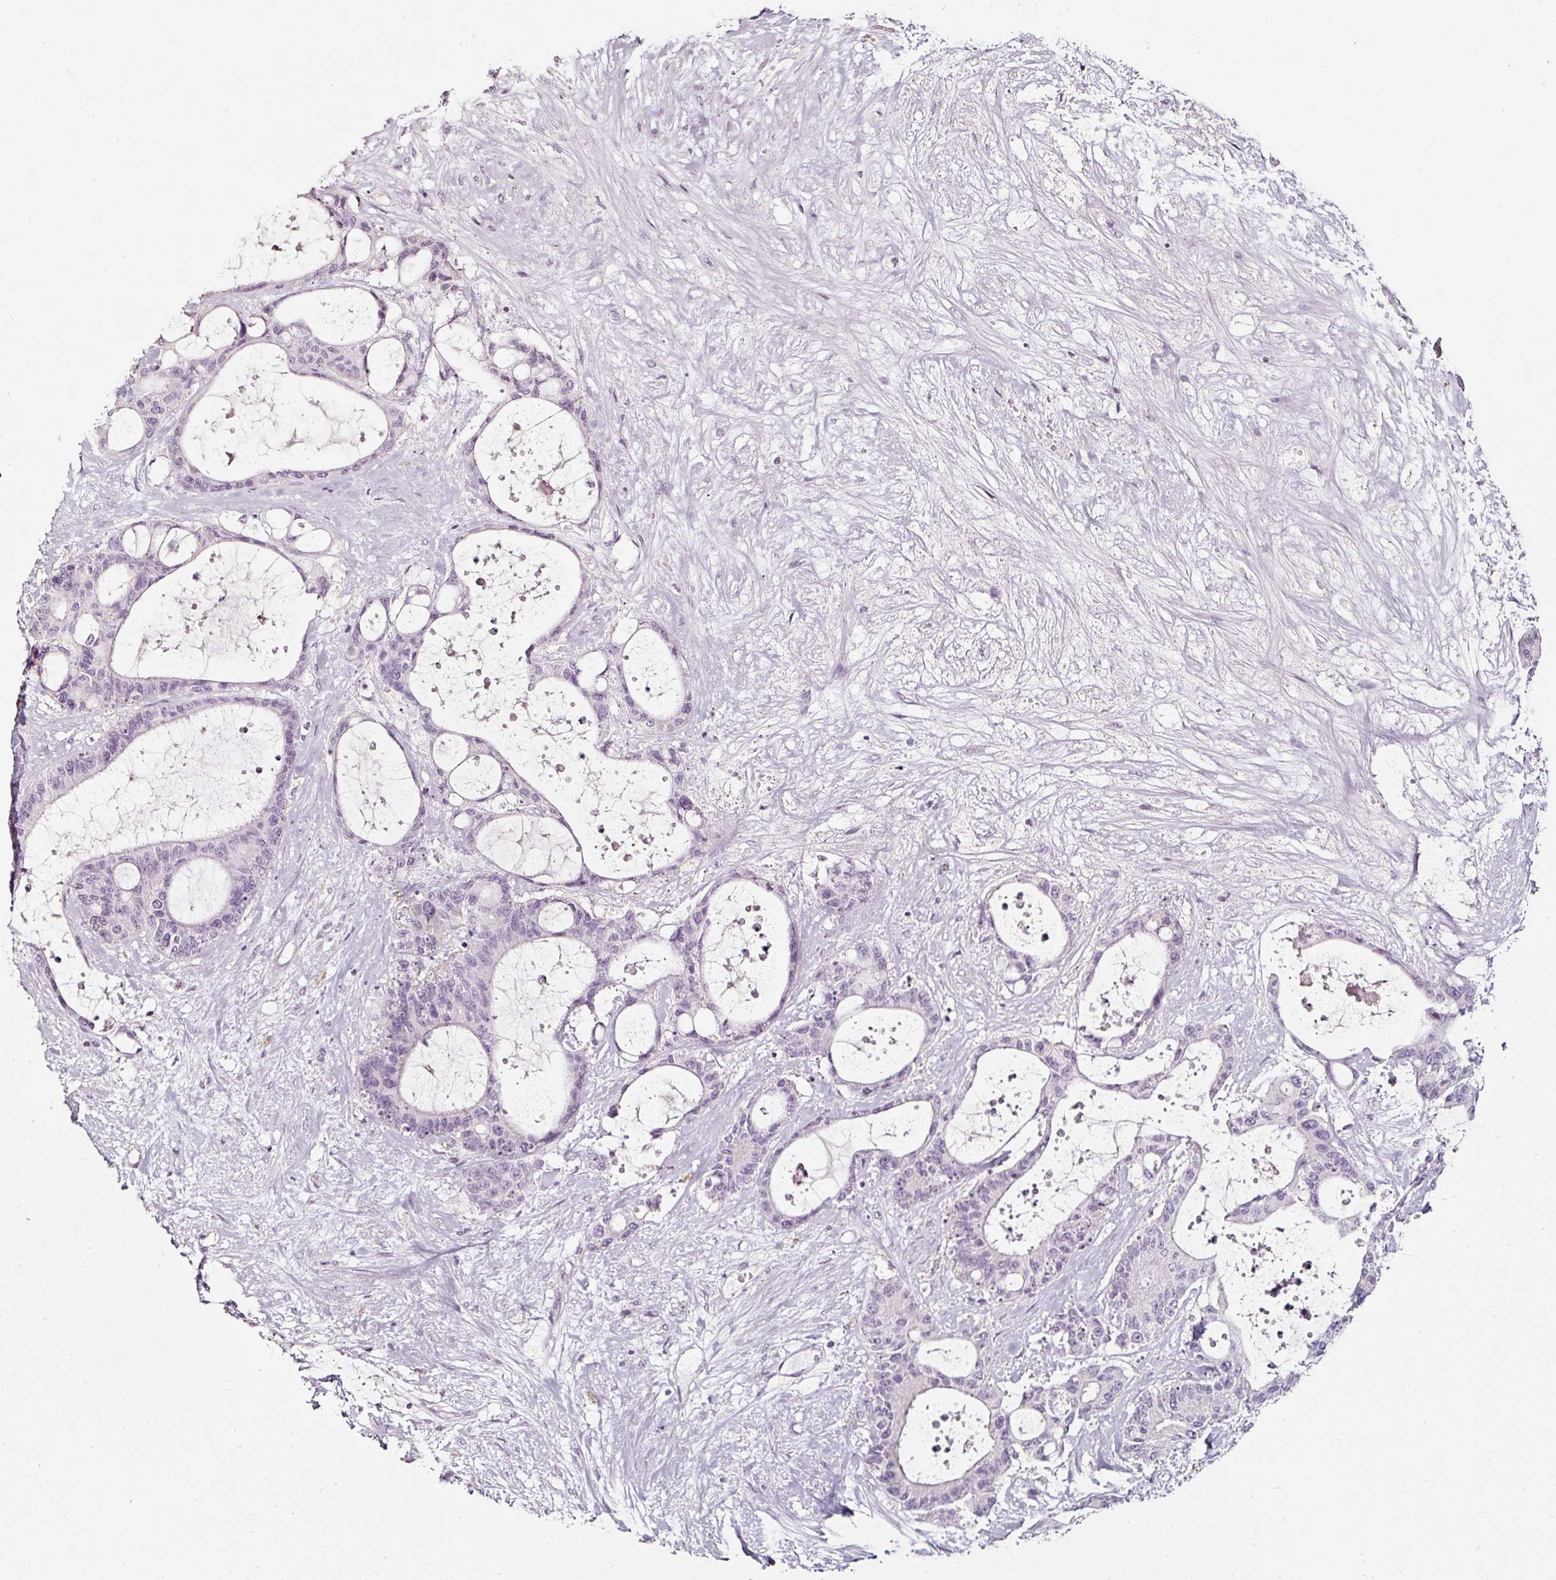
{"staining": {"intensity": "negative", "quantity": "none", "location": "none"}, "tissue": "liver cancer", "cell_type": "Tumor cells", "image_type": "cancer", "snomed": [{"axis": "morphology", "description": "Normal tissue, NOS"}, {"axis": "morphology", "description": "Cholangiocarcinoma"}, {"axis": "topography", "description": "Liver"}, {"axis": "topography", "description": "Peripheral nerve tissue"}], "caption": "The photomicrograph shows no significant staining in tumor cells of liver cancer (cholangiocarcinoma). The staining was performed using DAB to visualize the protein expression in brown, while the nuclei were stained in blue with hematoxylin (Magnification: 20x).", "gene": "CAP2", "patient": {"sex": "female", "age": 73}}